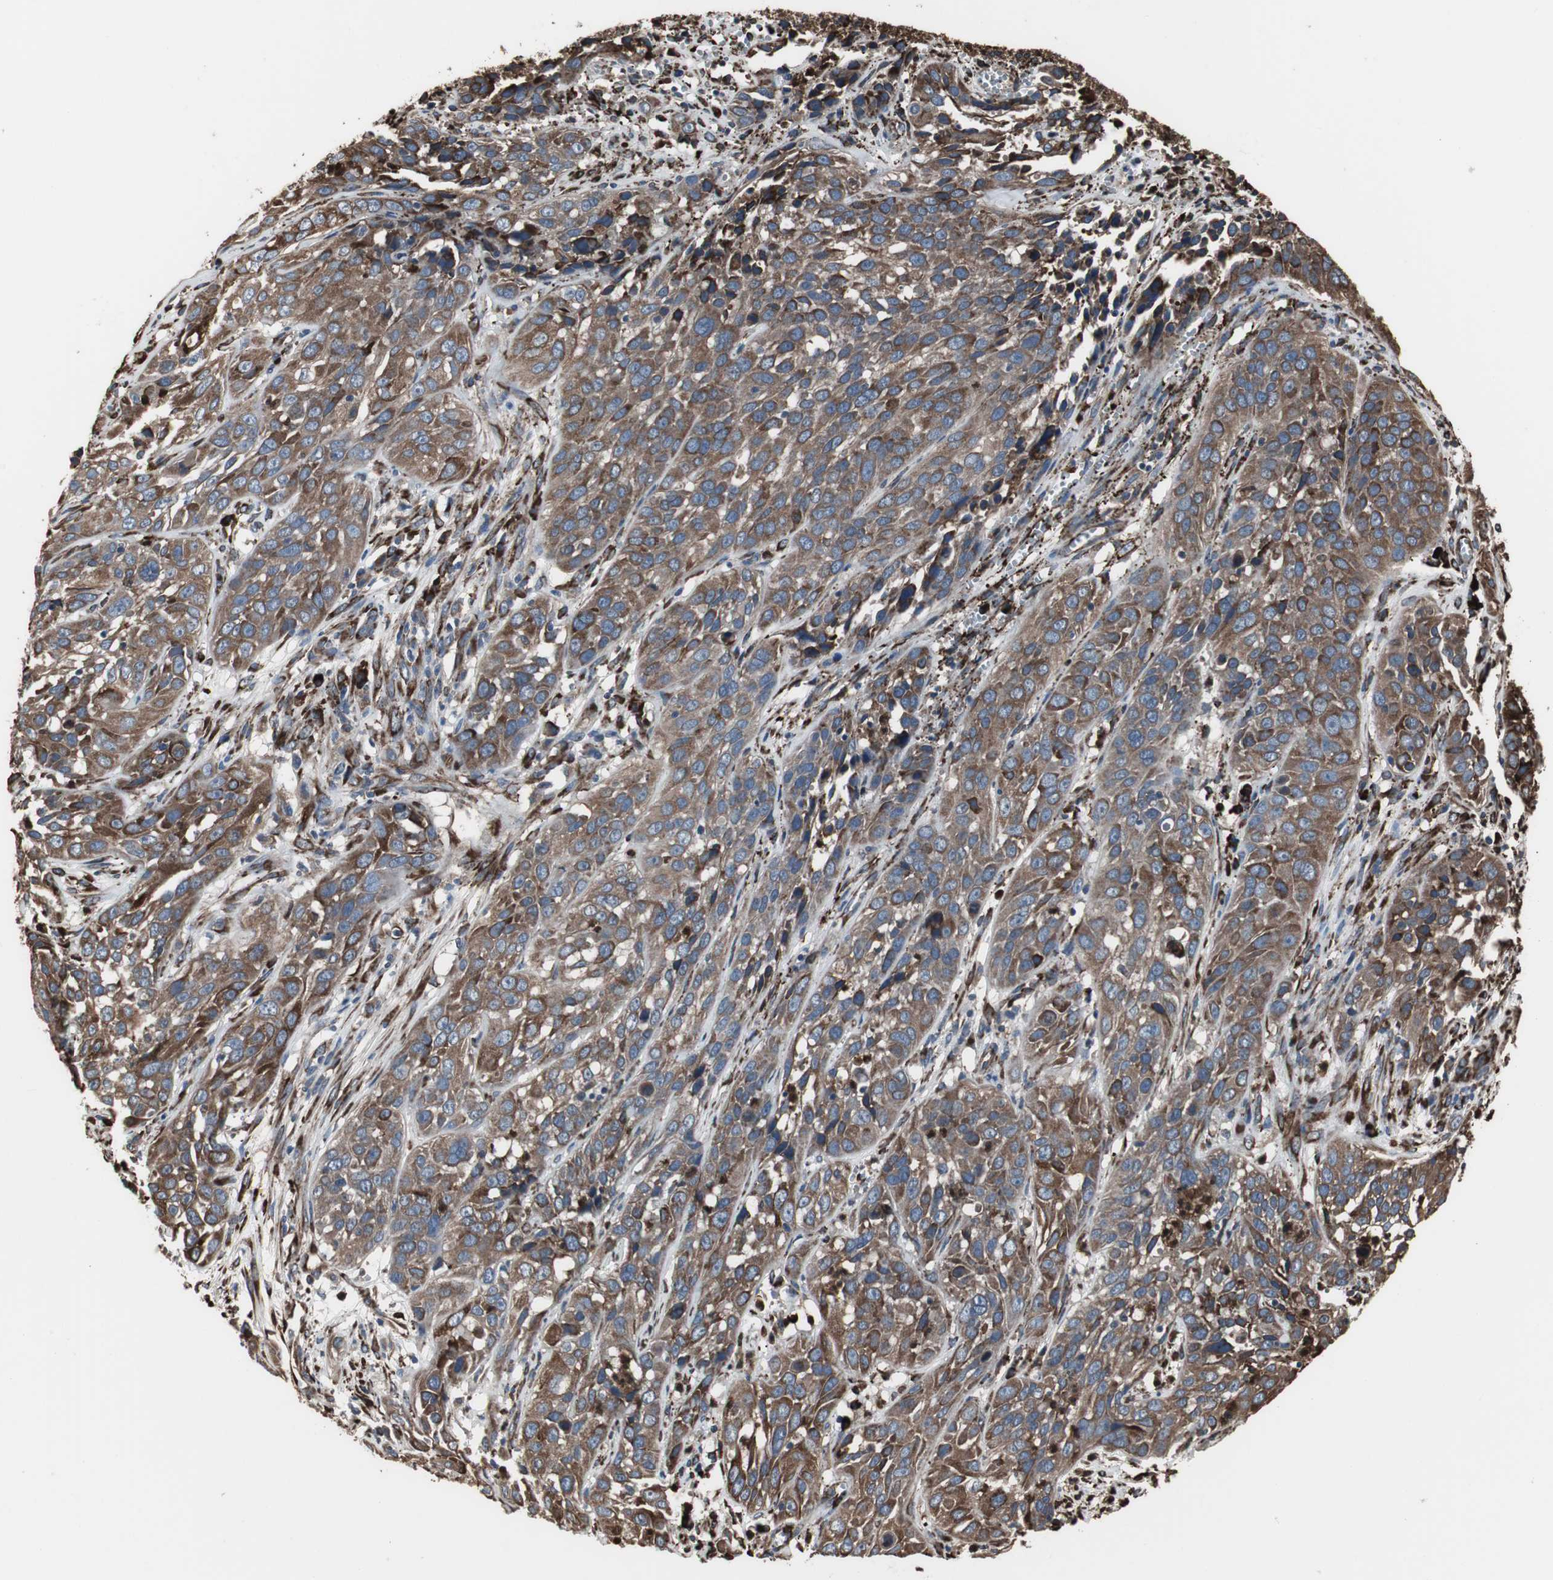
{"staining": {"intensity": "moderate", "quantity": ">75%", "location": "cytoplasmic/membranous"}, "tissue": "cervical cancer", "cell_type": "Tumor cells", "image_type": "cancer", "snomed": [{"axis": "morphology", "description": "Squamous cell carcinoma, NOS"}, {"axis": "topography", "description": "Cervix"}], "caption": "Cervical squamous cell carcinoma was stained to show a protein in brown. There is medium levels of moderate cytoplasmic/membranous expression in approximately >75% of tumor cells. (brown staining indicates protein expression, while blue staining denotes nuclei).", "gene": "CALU", "patient": {"sex": "female", "age": 32}}